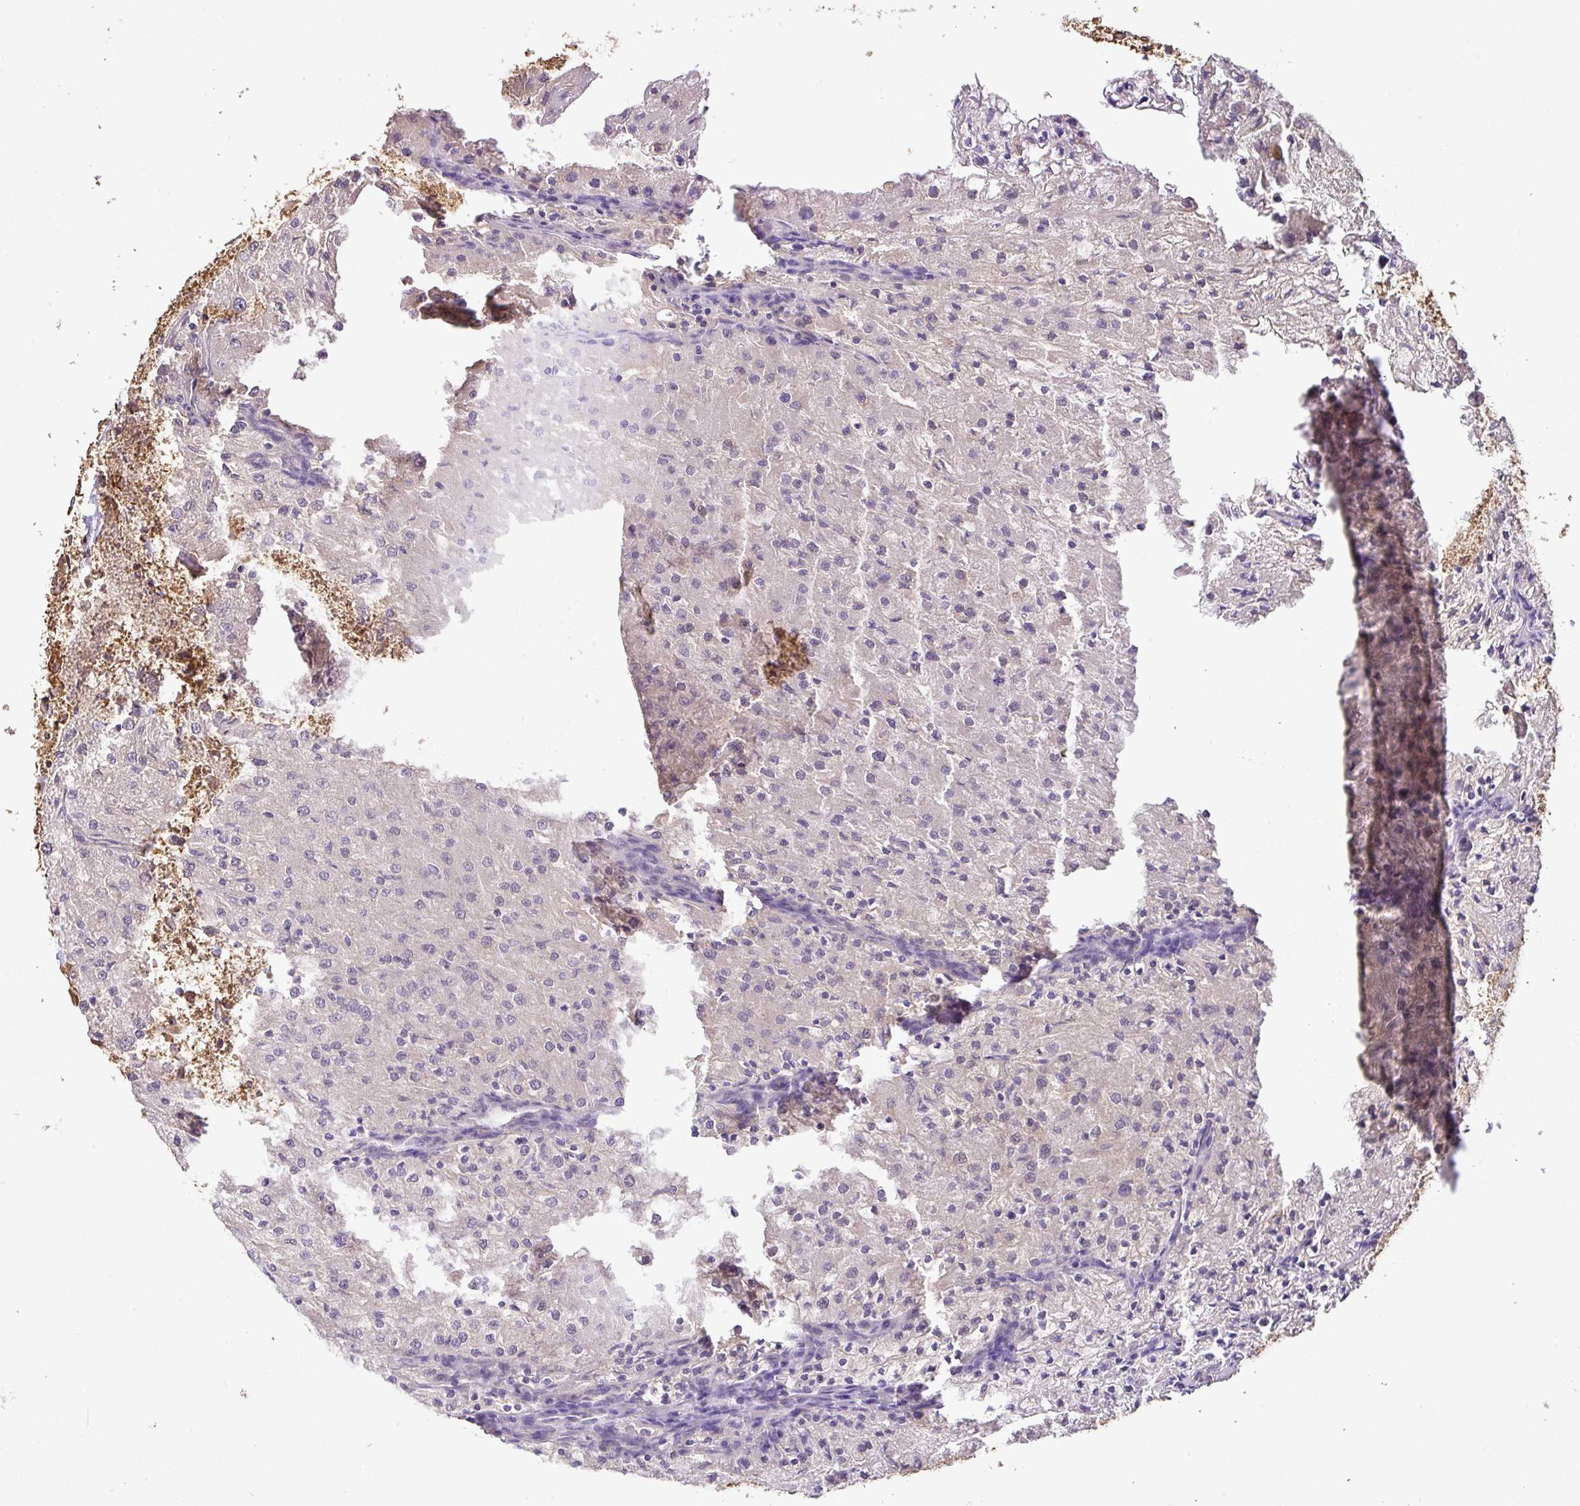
{"staining": {"intensity": "negative", "quantity": "none", "location": "none"}, "tissue": "renal cancer", "cell_type": "Tumor cells", "image_type": "cancer", "snomed": [{"axis": "morphology", "description": "Adenocarcinoma, NOS"}, {"axis": "topography", "description": "Kidney"}], "caption": "The photomicrograph exhibits no significant positivity in tumor cells of renal cancer.", "gene": "GSPT1", "patient": {"sex": "female", "age": 74}}